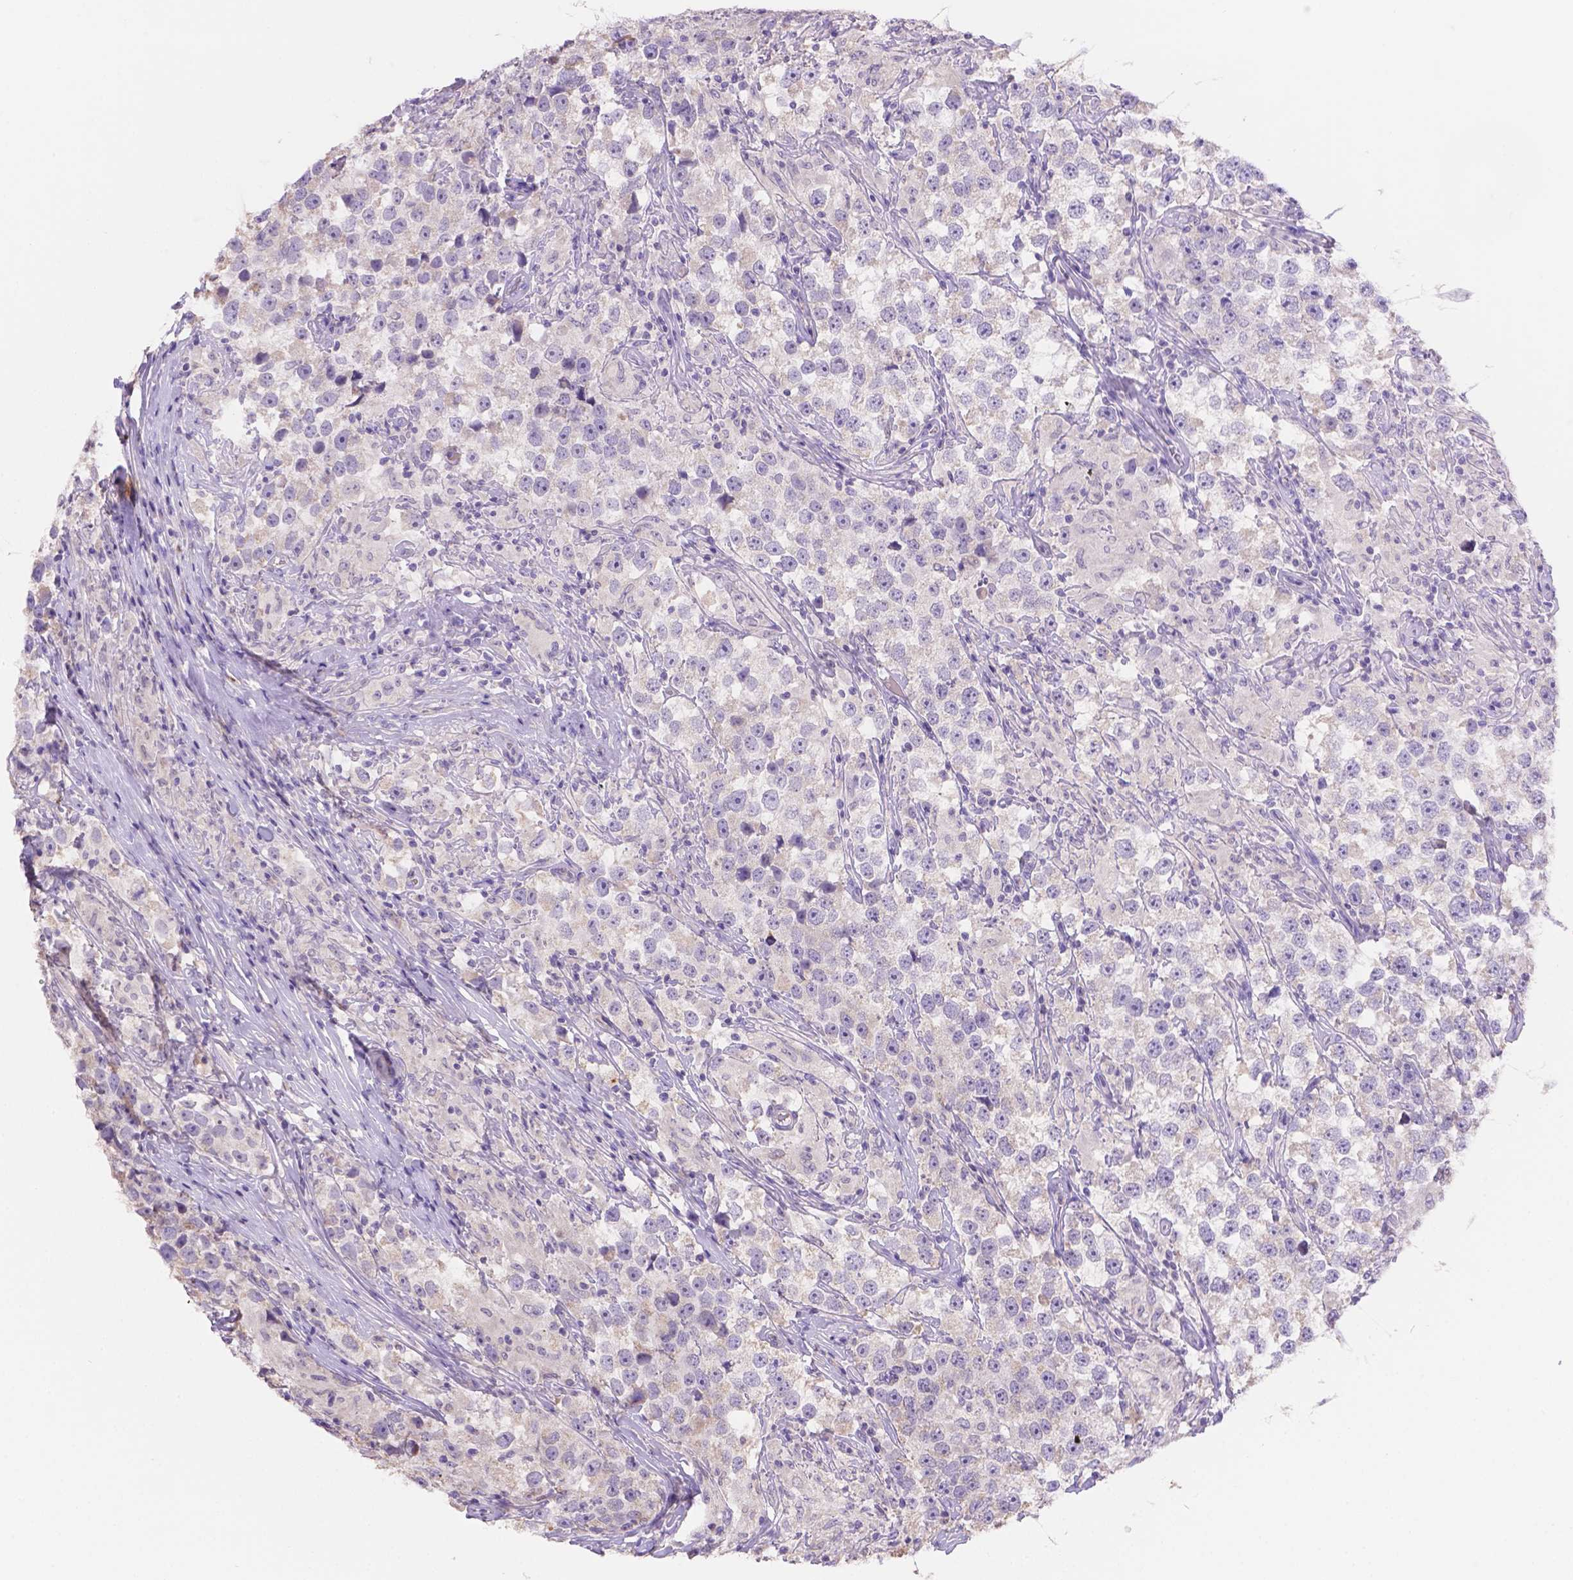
{"staining": {"intensity": "negative", "quantity": "none", "location": "none"}, "tissue": "testis cancer", "cell_type": "Tumor cells", "image_type": "cancer", "snomed": [{"axis": "morphology", "description": "Seminoma, NOS"}, {"axis": "topography", "description": "Testis"}], "caption": "The immunohistochemistry photomicrograph has no significant positivity in tumor cells of seminoma (testis) tissue. Brightfield microscopy of immunohistochemistry (IHC) stained with DAB (brown) and hematoxylin (blue), captured at high magnification.", "gene": "NXPE2", "patient": {"sex": "male", "age": 46}}